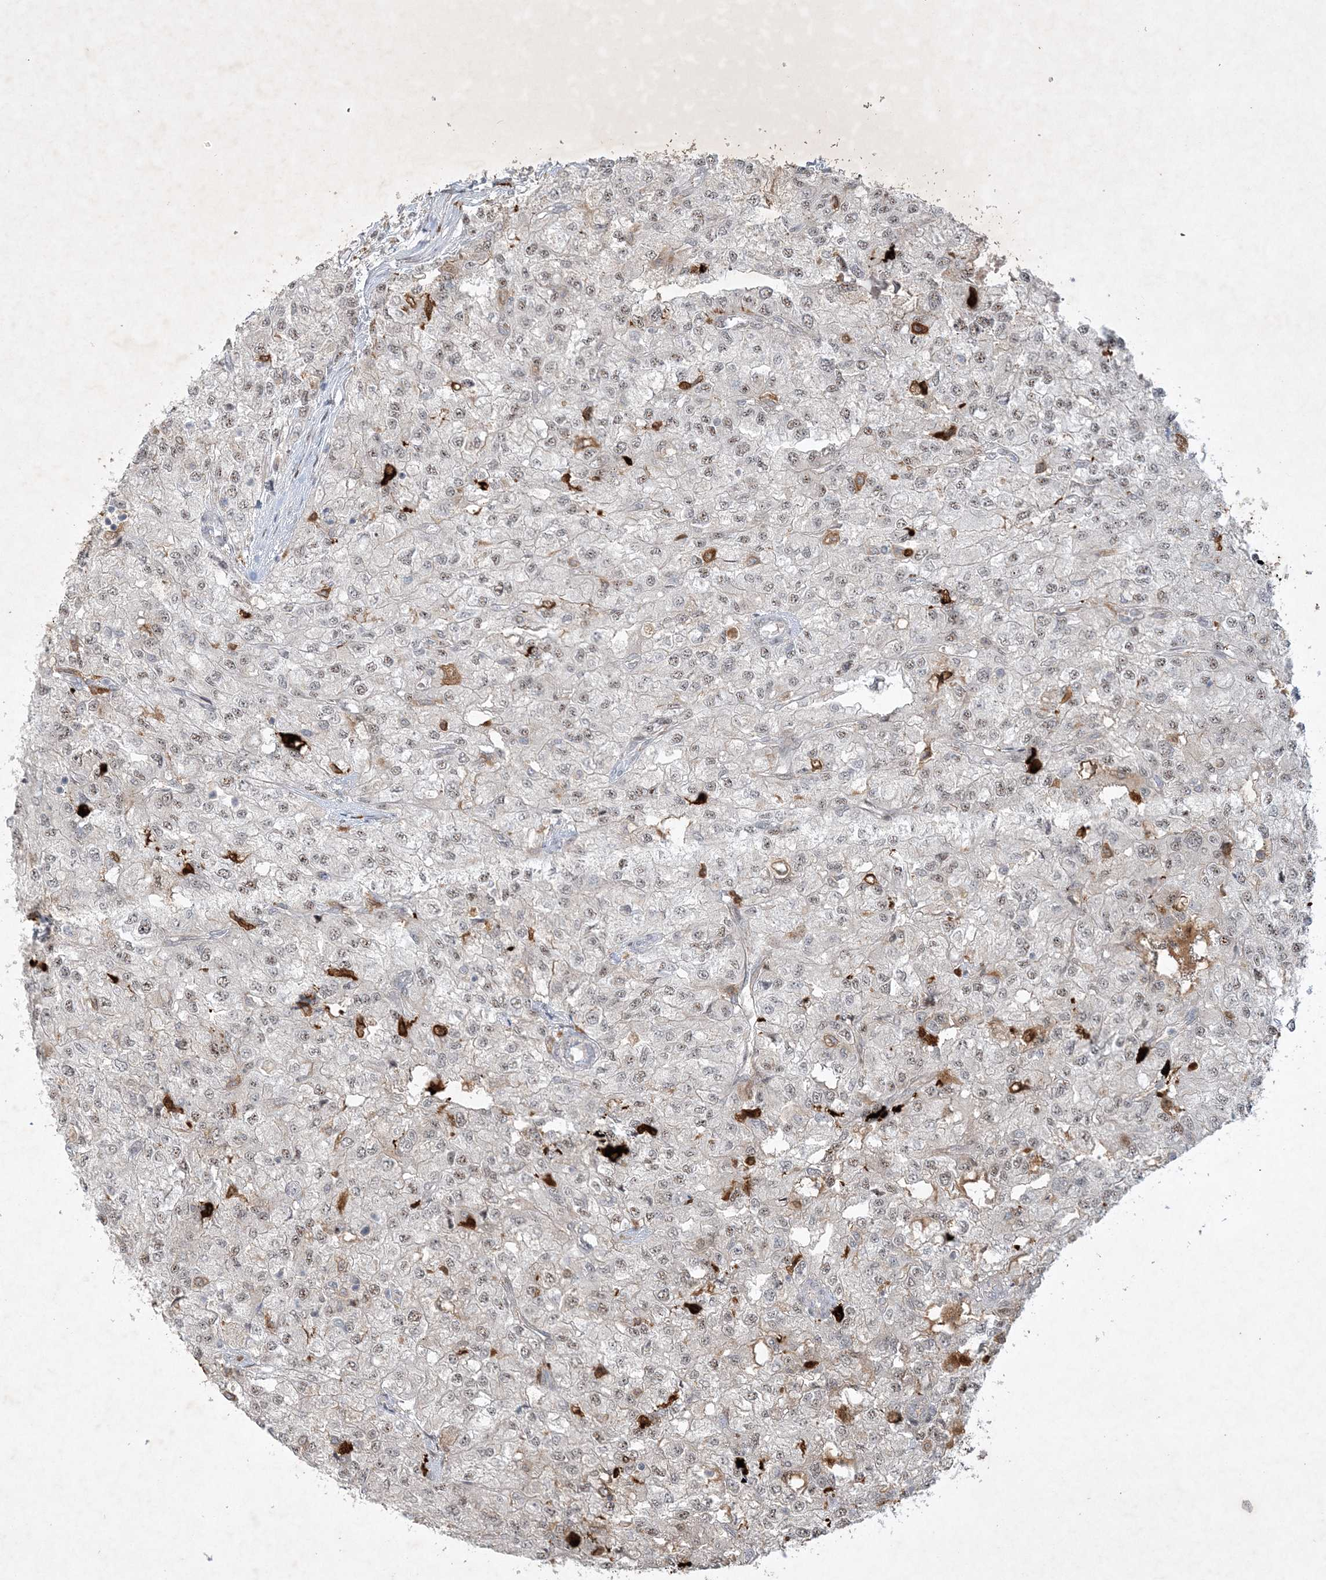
{"staining": {"intensity": "weak", "quantity": ">75%", "location": "nuclear"}, "tissue": "renal cancer", "cell_type": "Tumor cells", "image_type": "cancer", "snomed": [{"axis": "morphology", "description": "Adenocarcinoma, NOS"}, {"axis": "topography", "description": "Kidney"}], "caption": "Renal adenocarcinoma stained with a protein marker displays weak staining in tumor cells.", "gene": "THG1L", "patient": {"sex": "female", "age": 54}}